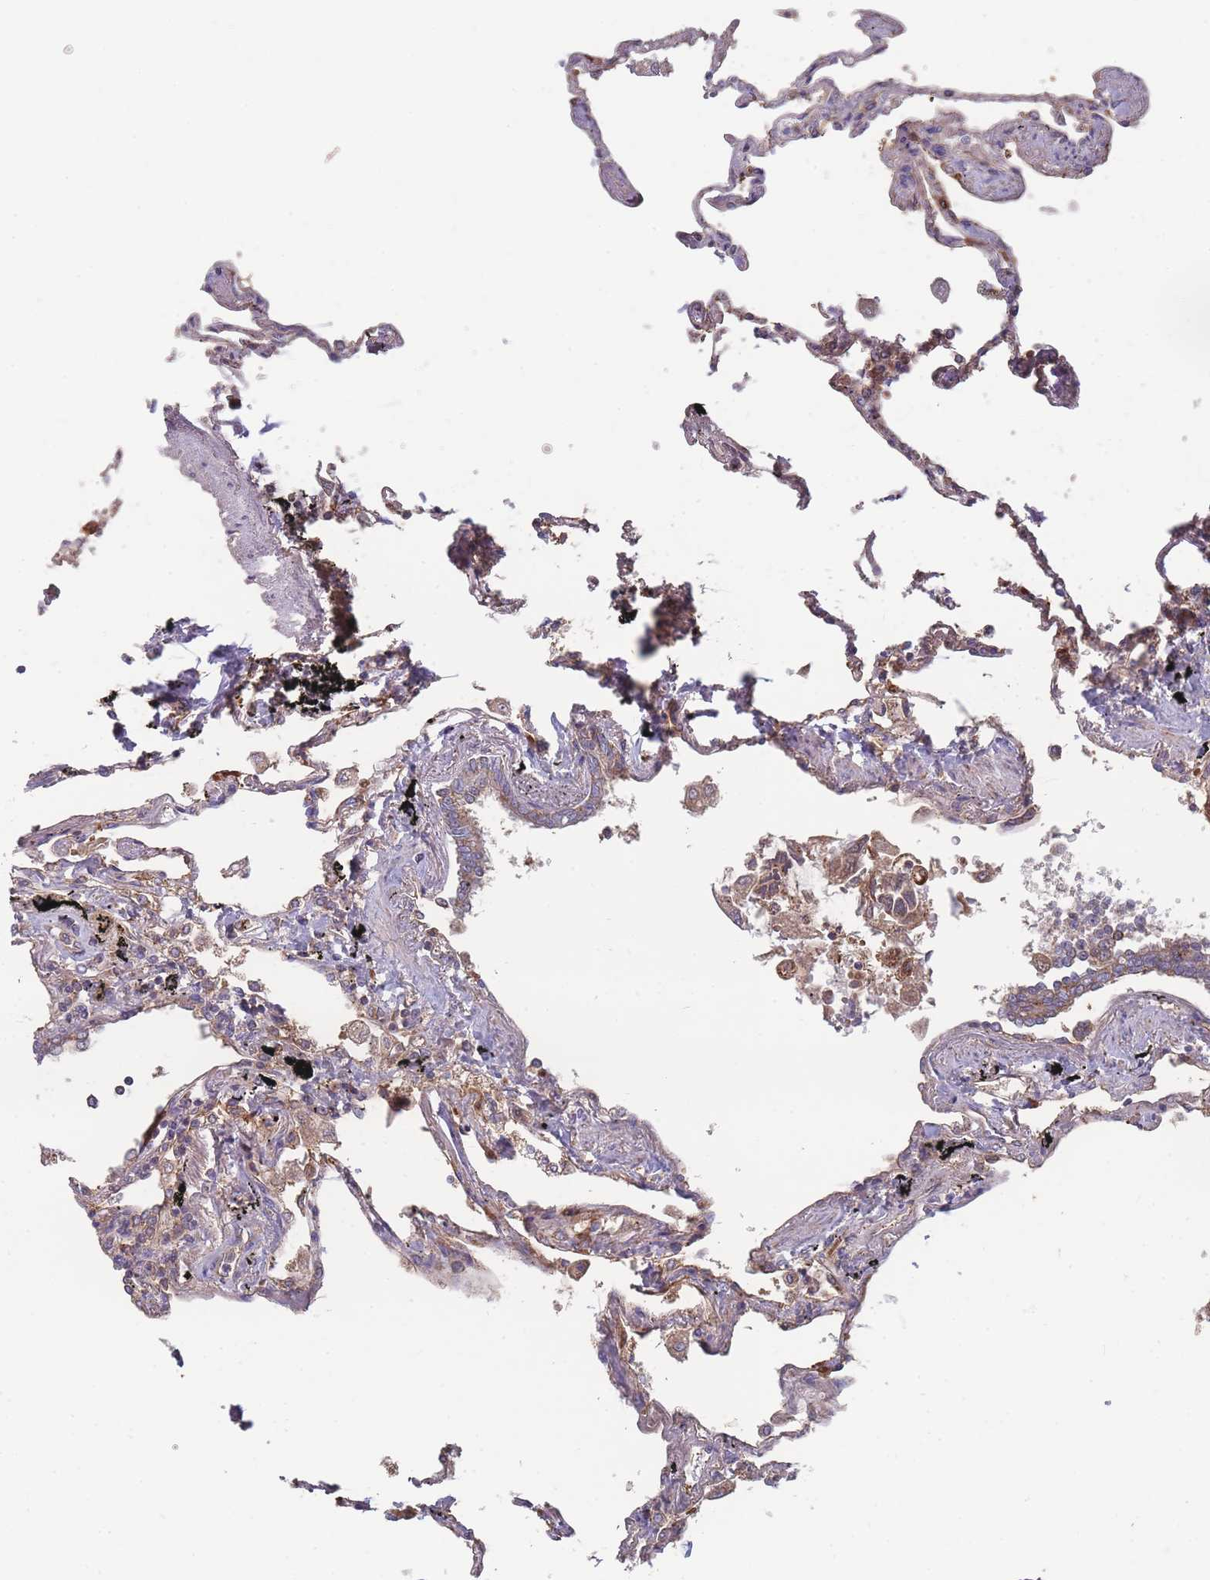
{"staining": {"intensity": "moderate", "quantity": "25%-75%", "location": "cytoplasmic/membranous"}, "tissue": "lung", "cell_type": "Alveolar cells", "image_type": "normal", "snomed": [{"axis": "morphology", "description": "Normal tissue, NOS"}, {"axis": "topography", "description": "Lung"}], "caption": "Immunohistochemistry (IHC) of unremarkable human lung exhibits medium levels of moderate cytoplasmic/membranous staining in about 25%-75% of alveolar cells.", "gene": "SLC35B4", "patient": {"sex": "female", "age": 67}}